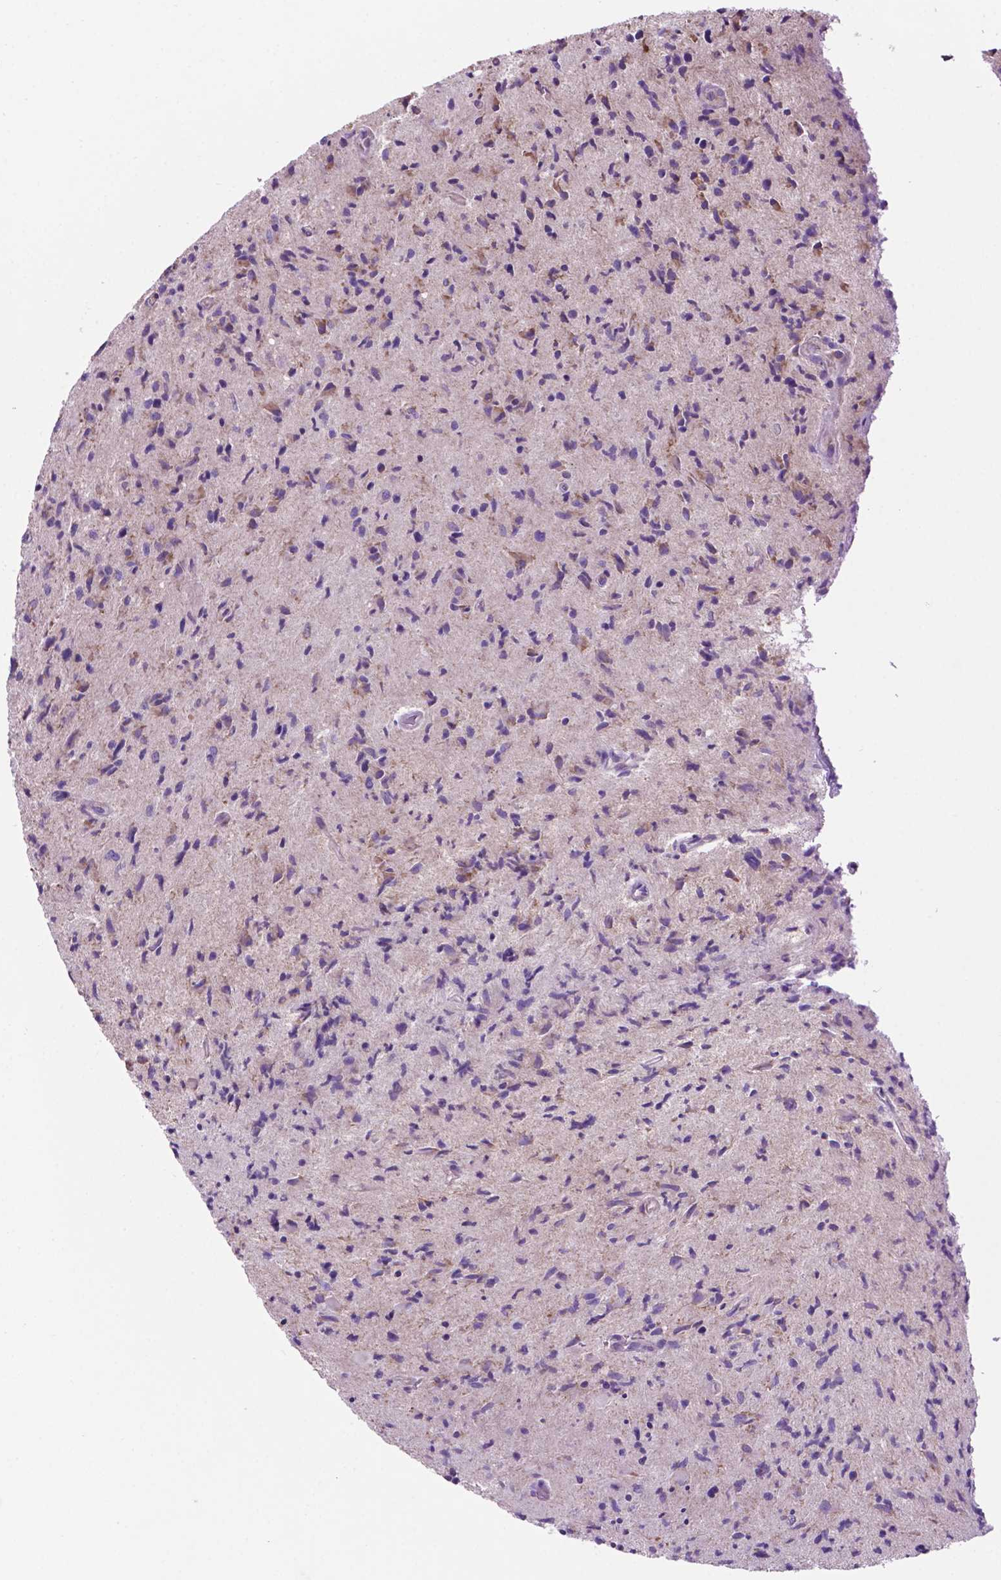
{"staining": {"intensity": "negative", "quantity": "none", "location": "none"}, "tissue": "glioma", "cell_type": "Tumor cells", "image_type": "cancer", "snomed": [{"axis": "morphology", "description": "Glioma, malignant, High grade"}, {"axis": "topography", "description": "Brain"}], "caption": "This is a photomicrograph of immunohistochemistry staining of malignant glioma (high-grade), which shows no staining in tumor cells.", "gene": "TMEM121B", "patient": {"sex": "male", "age": 54}}